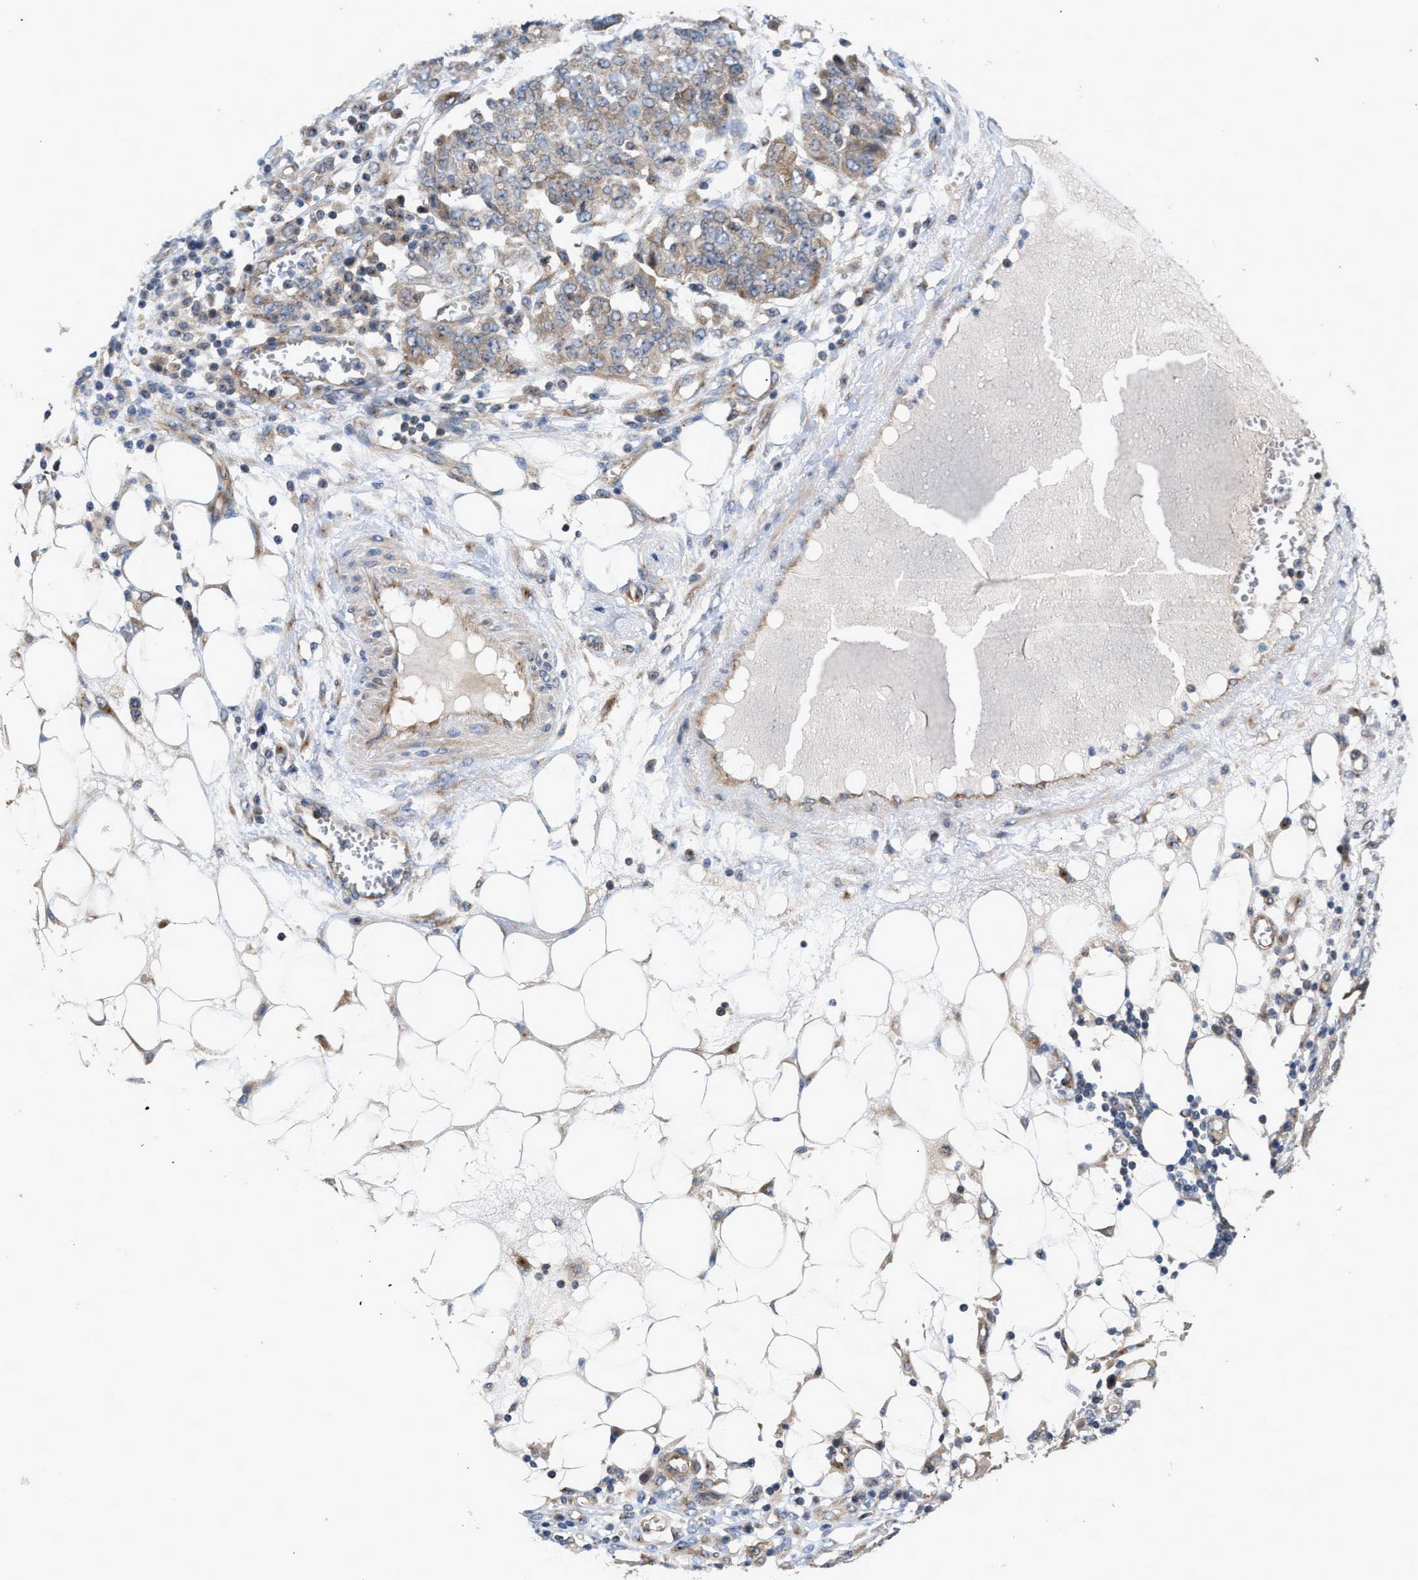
{"staining": {"intensity": "moderate", "quantity": ">75%", "location": "cytoplasmic/membranous"}, "tissue": "ovarian cancer", "cell_type": "Tumor cells", "image_type": "cancer", "snomed": [{"axis": "morphology", "description": "Cystadenocarcinoma, serous, NOS"}, {"axis": "topography", "description": "Soft tissue"}, {"axis": "topography", "description": "Ovary"}], "caption": "Tumor cells demonstrate medium levels of moderate cytoplasmic/membranous positivity in approximately >75% of cells in human serous cystadenocarcinoma (ovarian).", "gene": "LAPTM4B", "patient": {"sex": "female", "age": 57}}